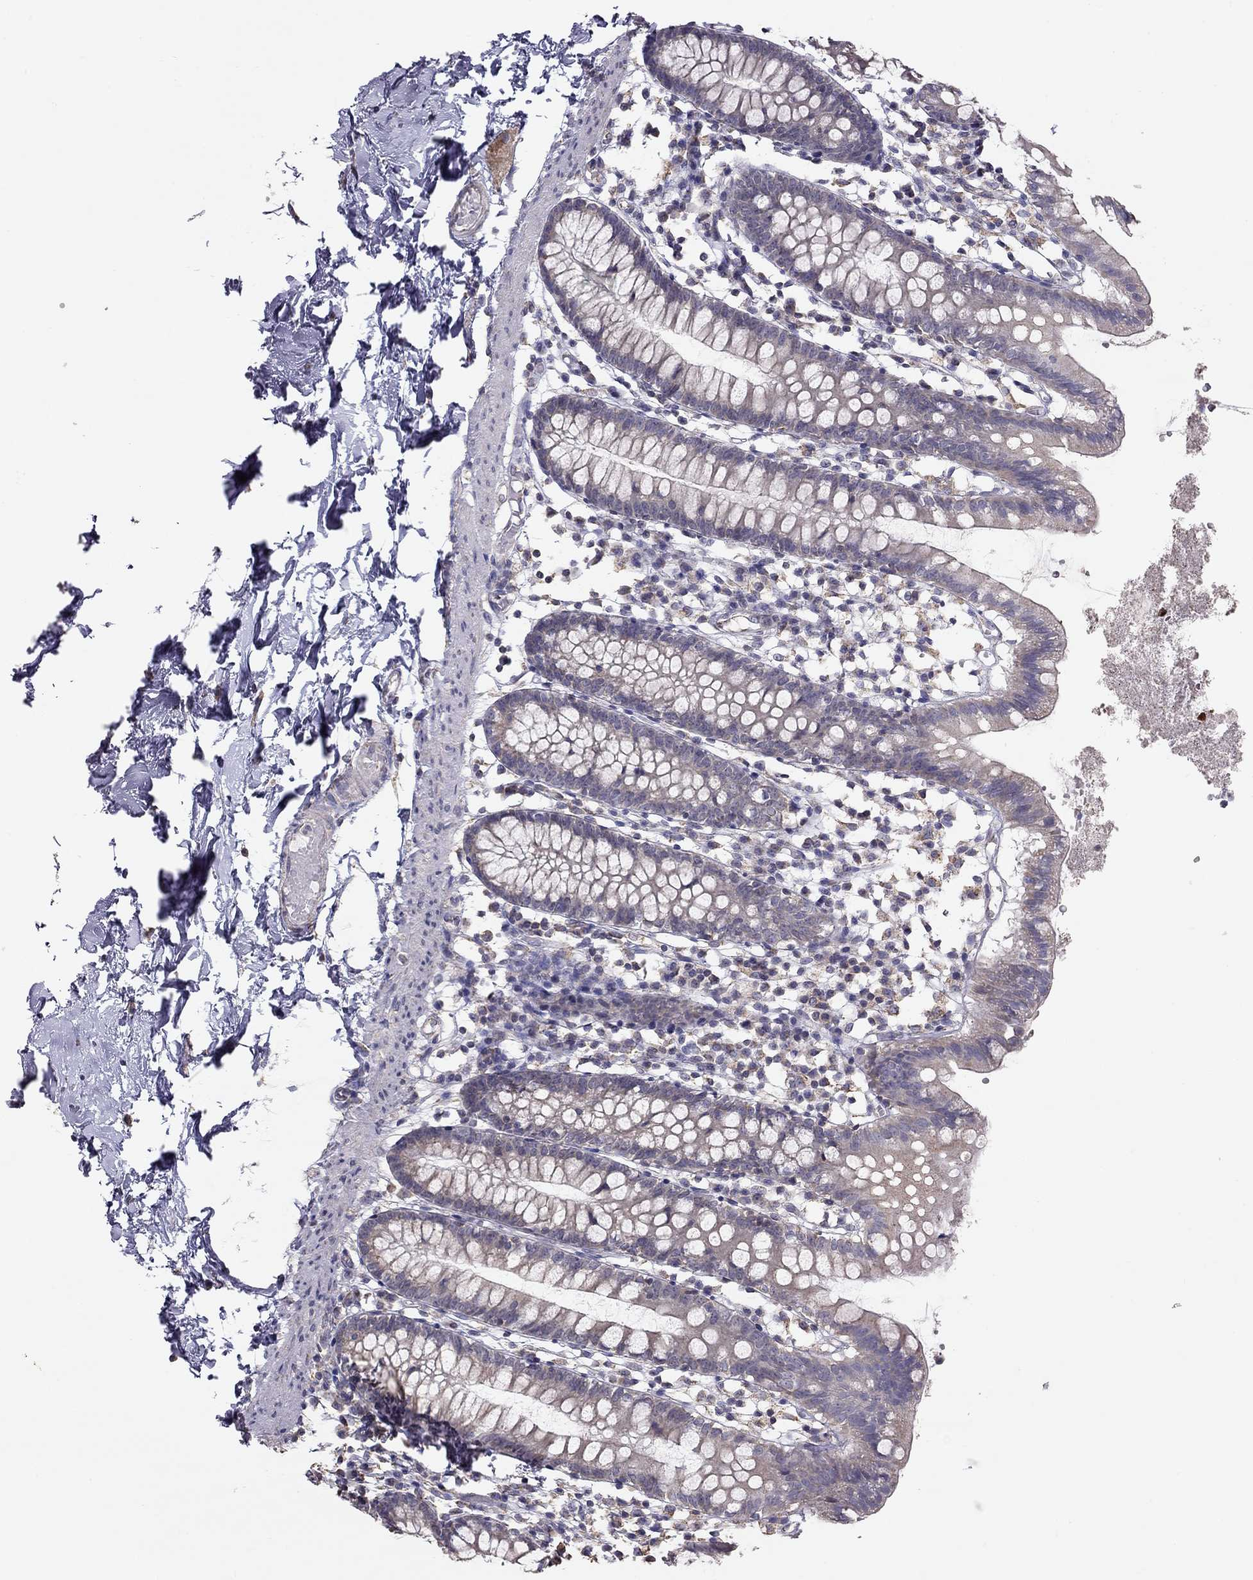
{"staining": {"intensity": "weak", "quantity": "<25%", "location": "cytoplasmic/membranous"}, "tissue": "small intestine", "cell_type": "Glandular cells", "image_type": "normal", "snomed": [{"axis": "morphology", "description": "Normal tissue, NOS"}, {"axis": "topography", "description": "Small intestine"}], "caption": "Protein analysis of normal small intestine shows no significant staining in glandular cells.", "gene": "LRIT3", "patient": {"sex": "female", "age": 90}}